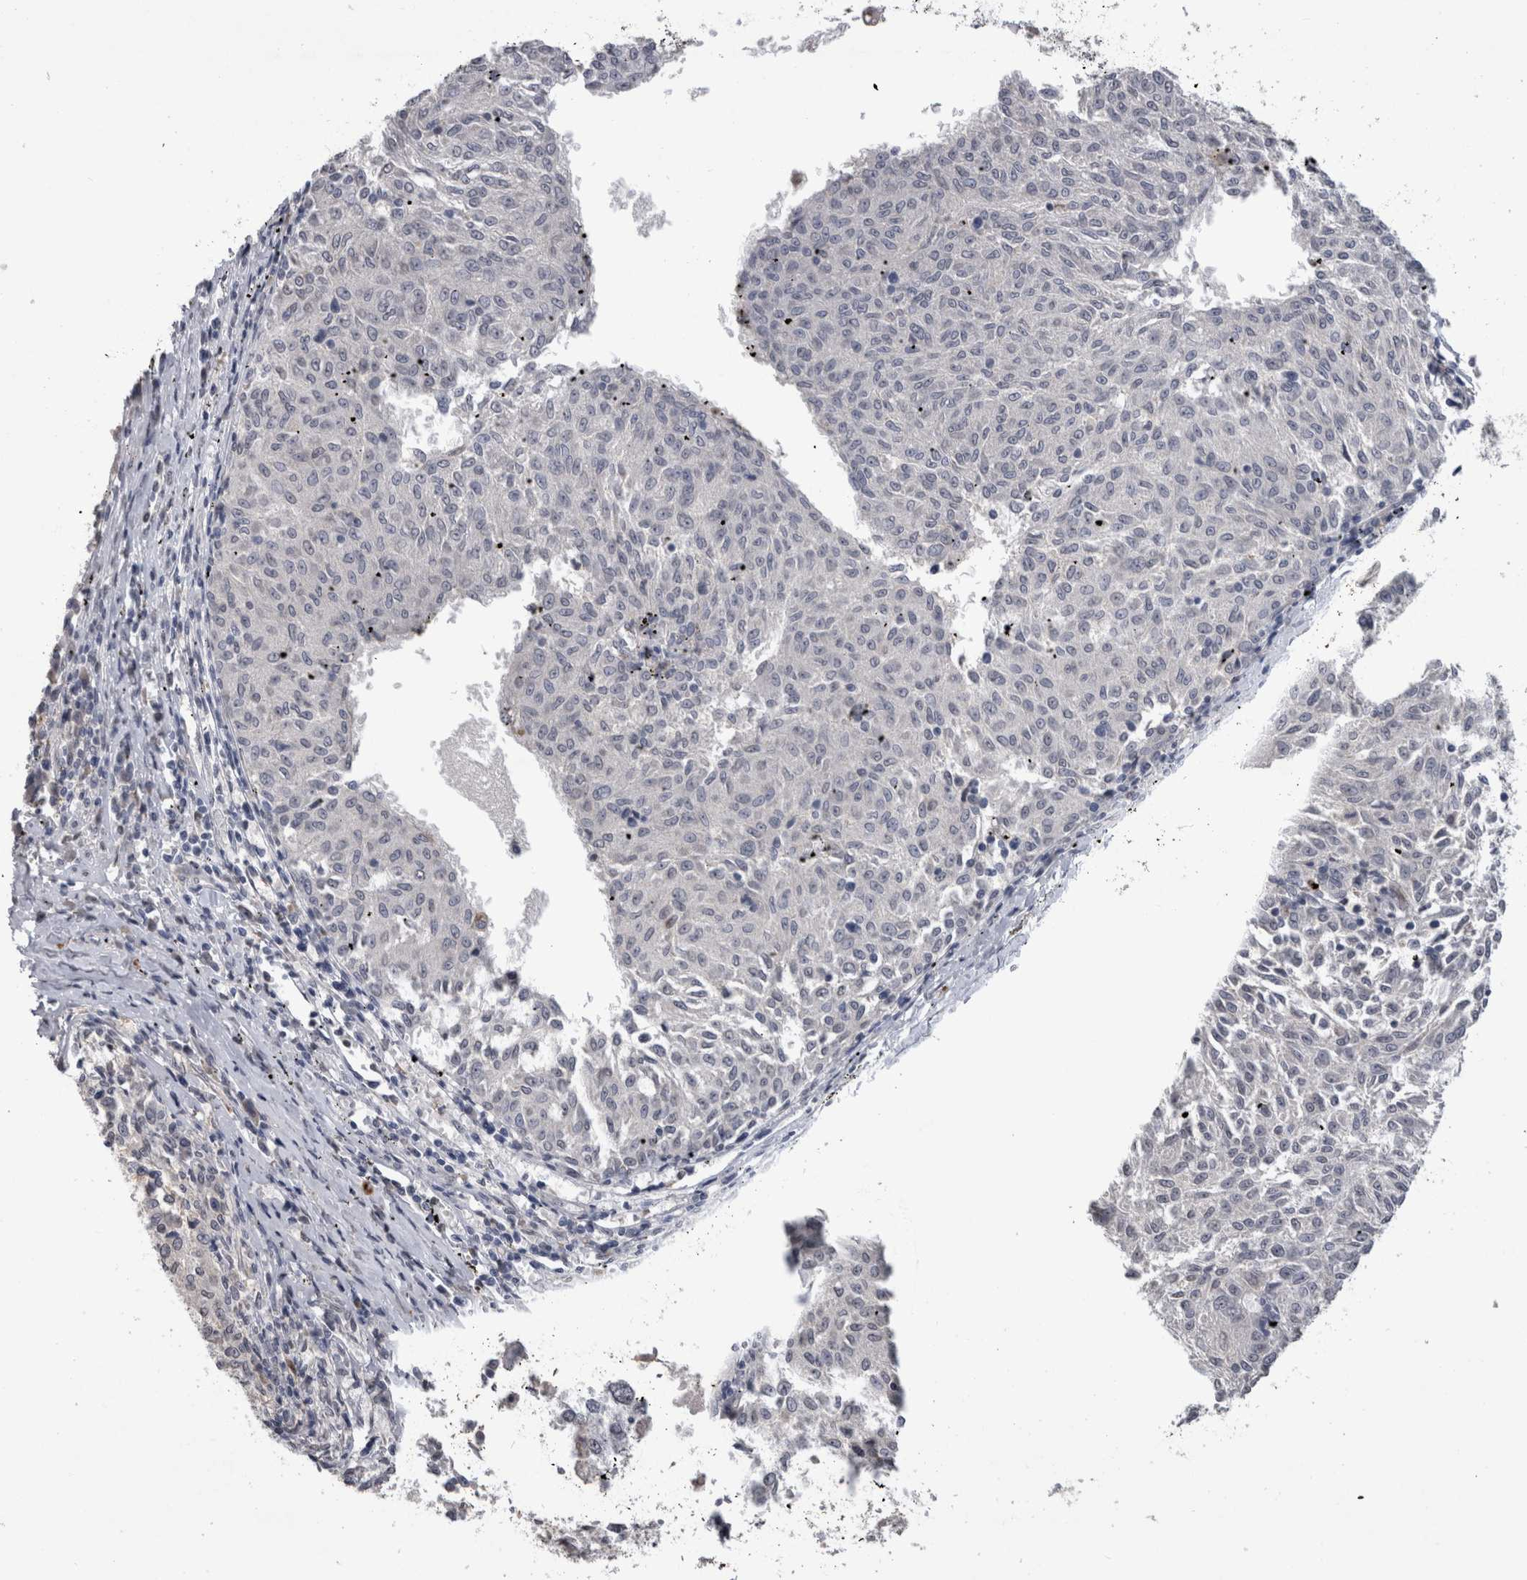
{"staining": {"intensity": "negative", "quantity": "none", "location": "none"}, "tissue": "melanoma", "cell_type": "Tumor cells", "image_type": "cancer", "snomed": [{"axis": "morphology", "description": "Malignant melanoma, NOS"}, {"axis": "topography", "description": "Skin"}], "caption": "Histopathology image shows no significant protein expression in tumor cells of malignant melanoma.", "gene": "PAX5", "patient": {"sex": "female", "age": 72}}